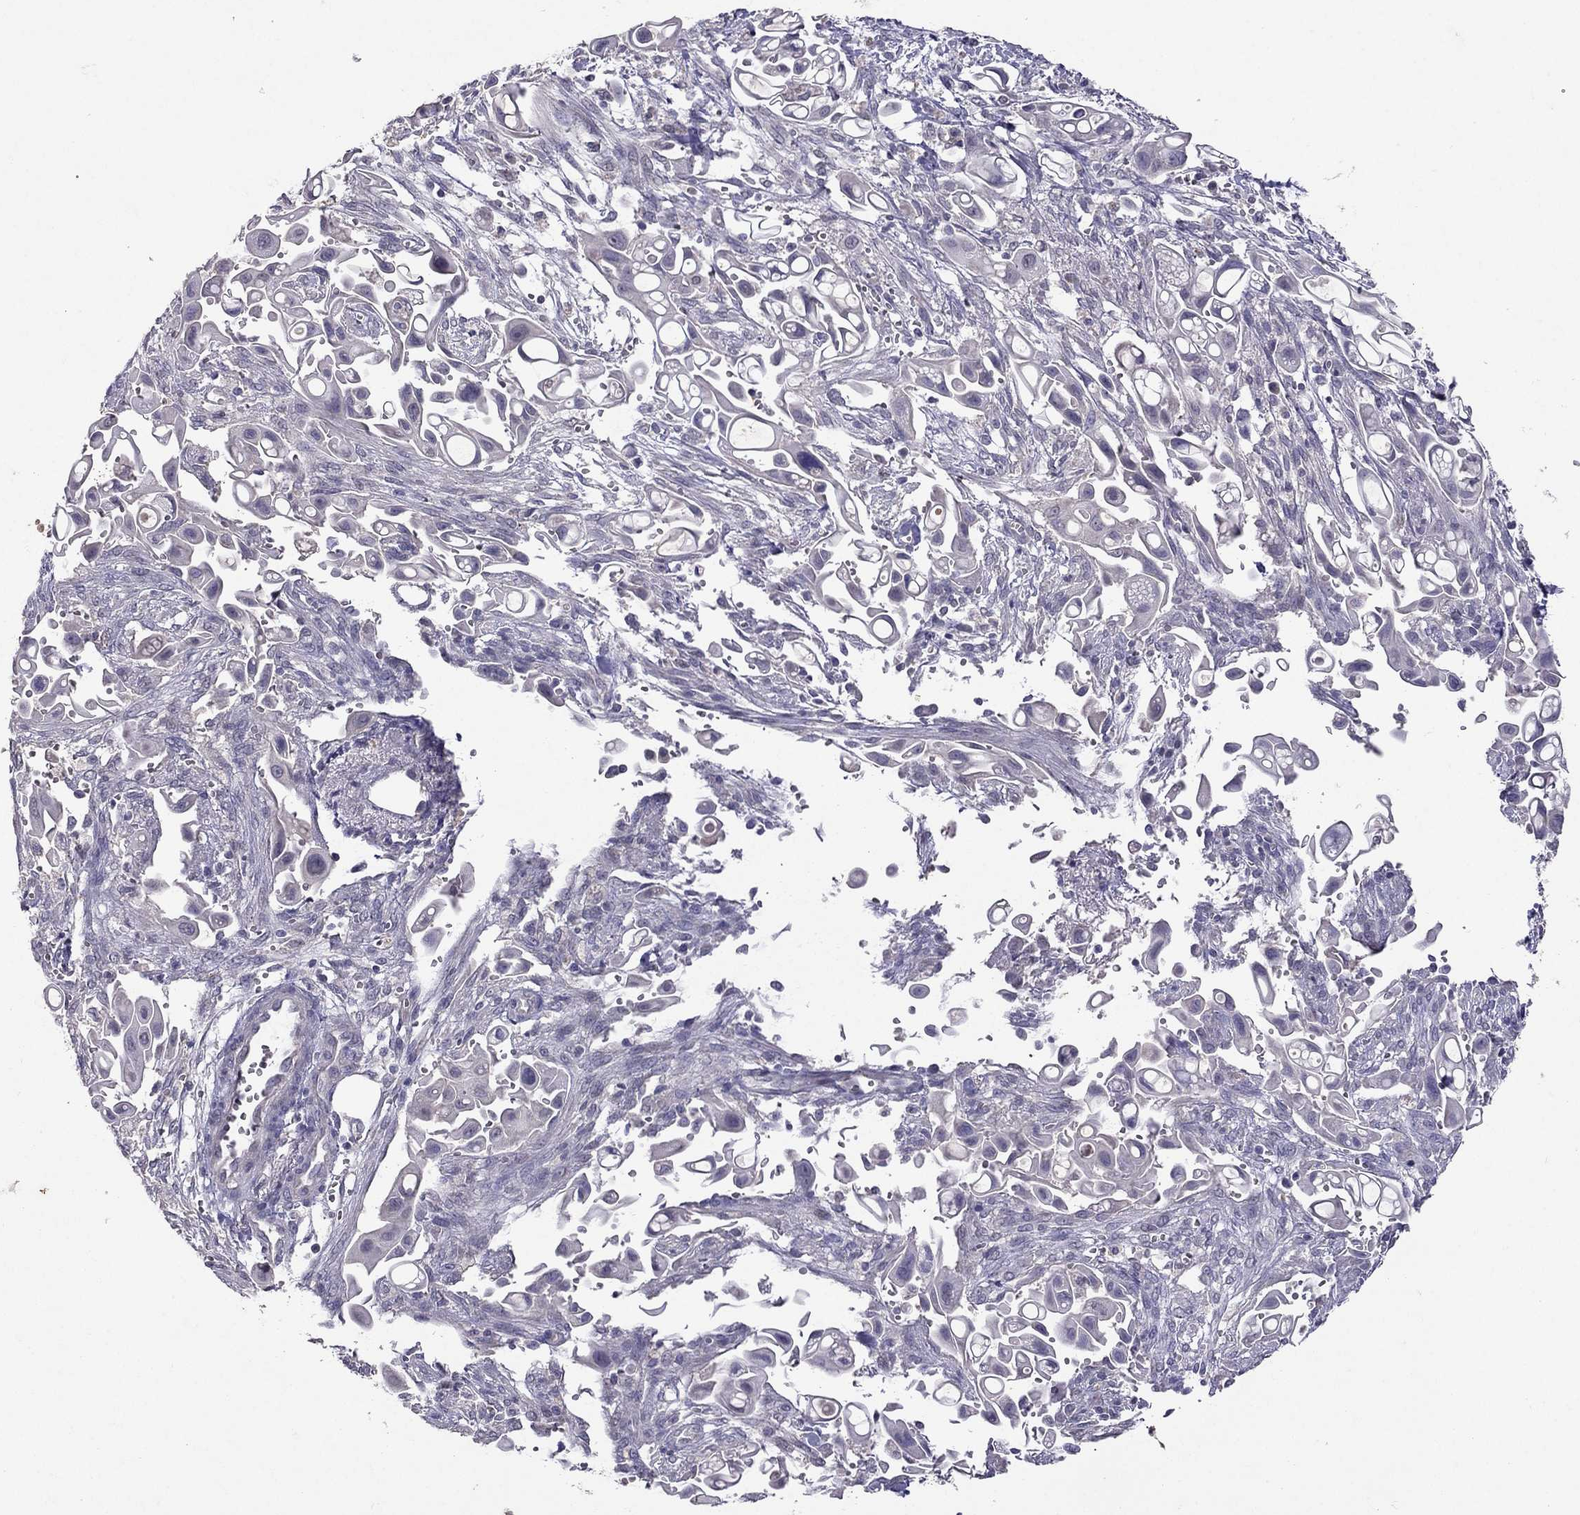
{"staining": {"intensity": "negative", "quantity": "none", "location": "none"}, "tissue": "pancreatic cancer", "cell_type": "Tumor cells", "image_type": "cancer", "snomed": [{"axis": "morphology", "description": "Adenocarcinoma, NOS"}, {"axis": "topography", "description": "Pancreas"}], "caption": "High magnification brightfield microscopy of pancreatic adenocarcinoma stained with DAB (brown) and counterstained with hematoxylin (blue): tumor cells show no significant staining.", "gene": "FST", "patient": {"sex": "male", "age": 50}}